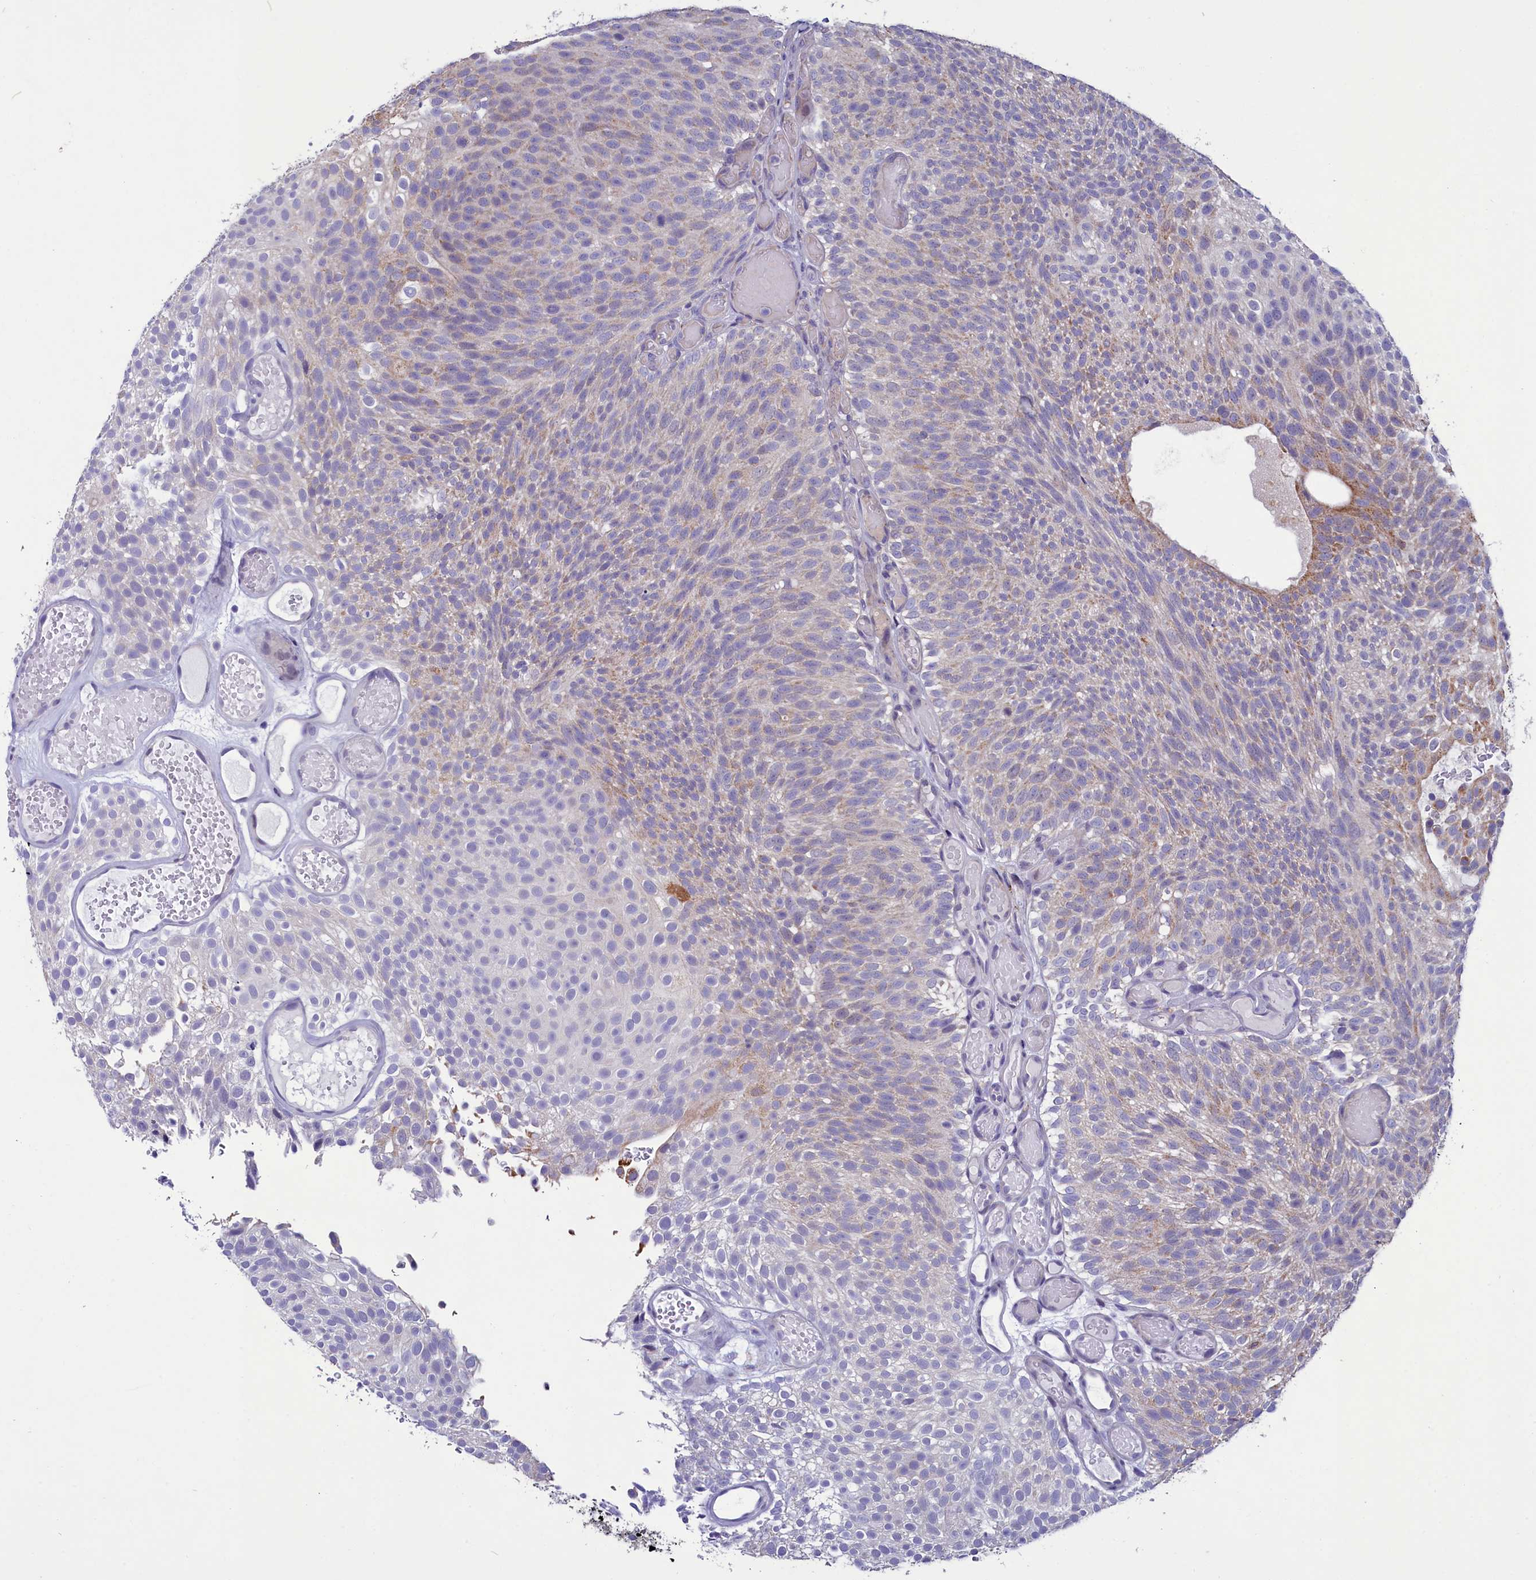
{"staining": {"intensity": "moderate", "quantity": "<25%", "location": "cytoplasmic/membranous"}, "tissue": "urothelial cancer", "cell_type": "Tumor cells", "image_type": "cancer", "snomed": [{"axis": "morphology", "description": "Urothelial carcinoma, Low grade"}, {"axis": "topography", "description": "Urinary bladder"}], "caption": "Human urothelial carcinoma (low-grade) stained with a protein marker shows moderate staining in tumor cells.", "gene": "SCD5", "patient": {"sex": "male", "age": 78}}